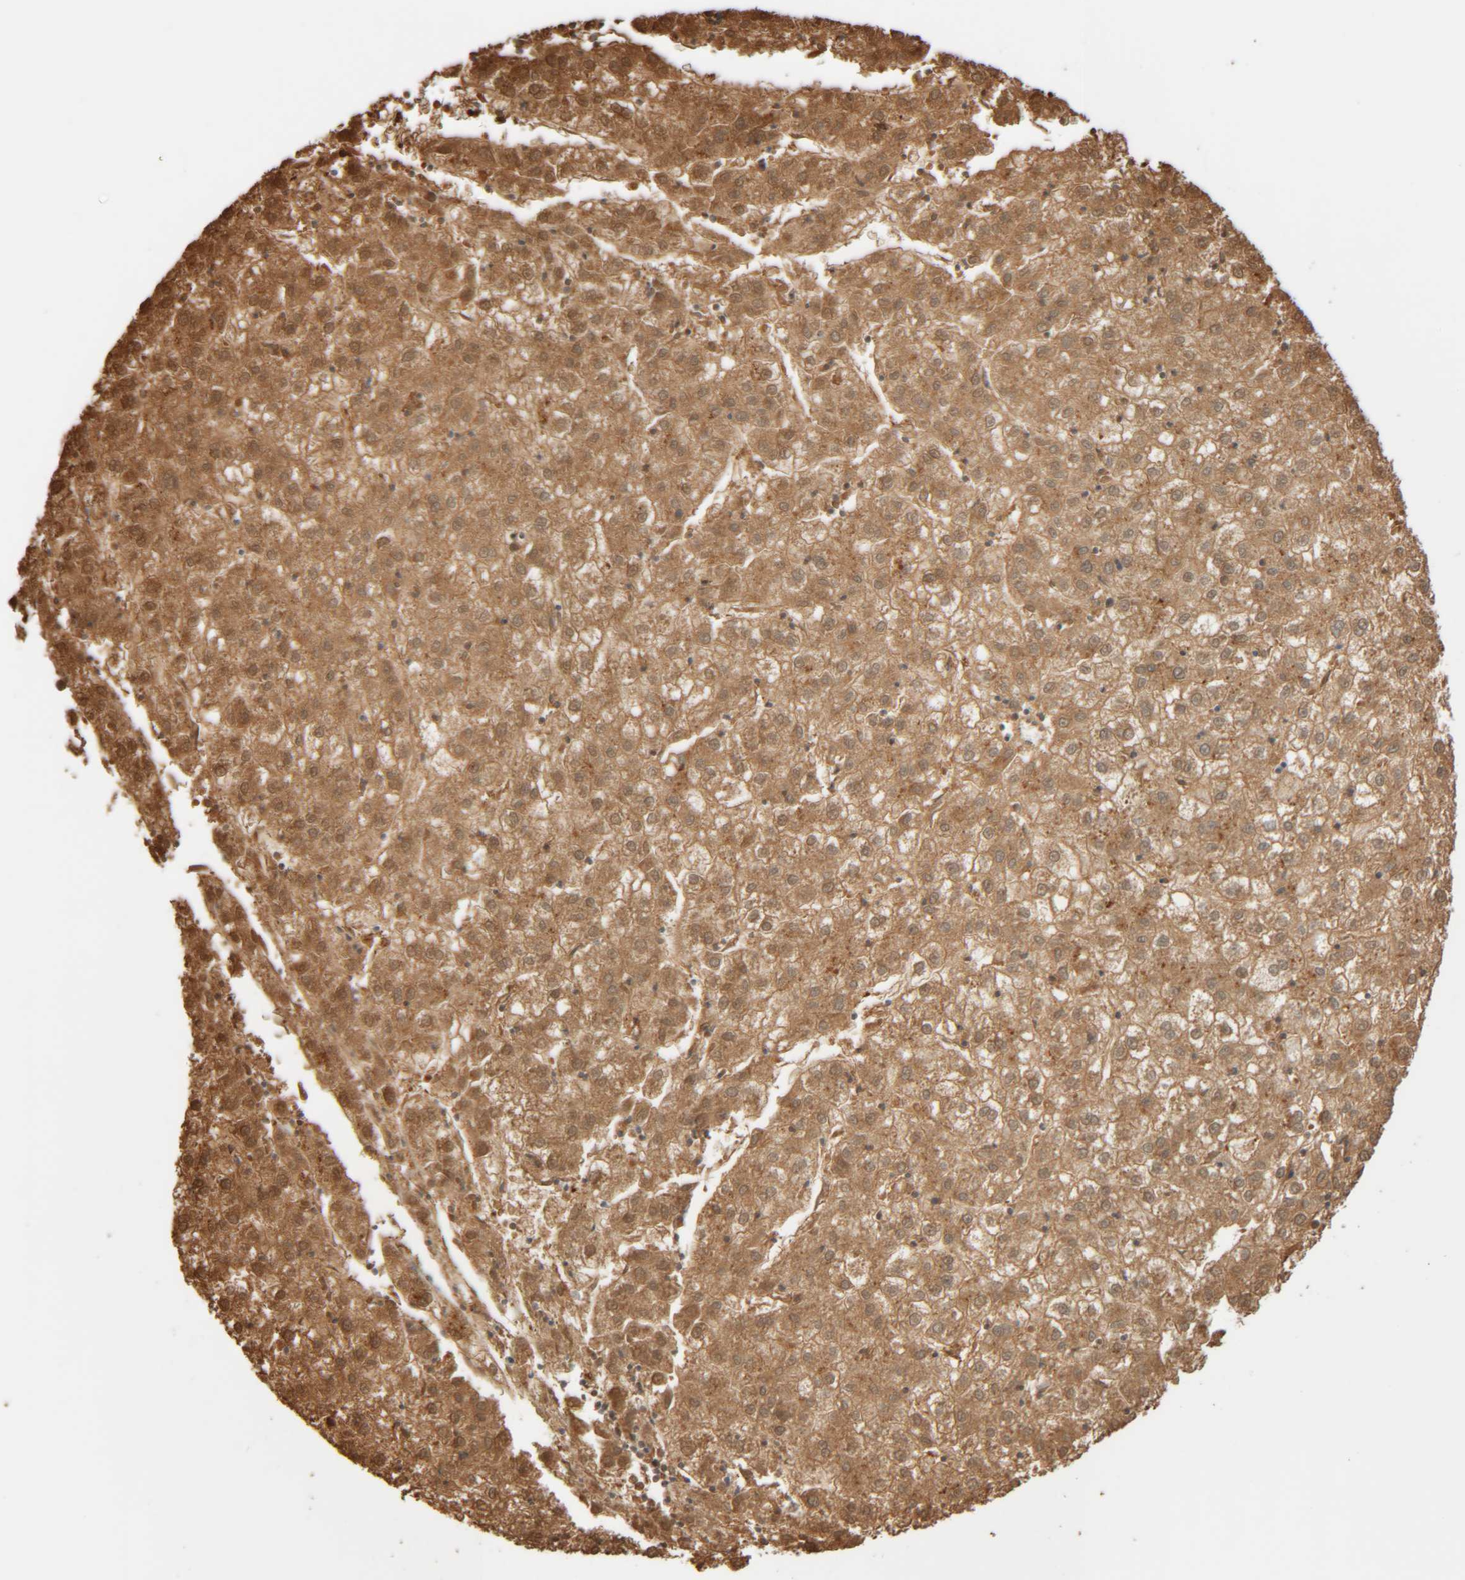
{"staining": {"intensity": "moderate", "quantity": ">75%", "location": "cytoplasmic/membranous"}, "tissue": "liver cancer", "cell_type": "Tumor cells", "image_type": "cancer", "snomed": [{"axis": "morphology", "description": "Carcinoma, Hepatocellular, NOS"}, {"axis": "topography", "description": "Liver"}], "caption": "Immunohistochemistry (IHC) photomicrograph of neoplastic tissue: human liver cancer stained using IHC demonstrates medium levels of moderate protein expression localized specifically in the cytoplasmic/membranous of tumor cells, appearing as a cytoplasmic/membranous brown color.", "gene": "TMEM192", "patient": {"sex": "male", "age": 72}}